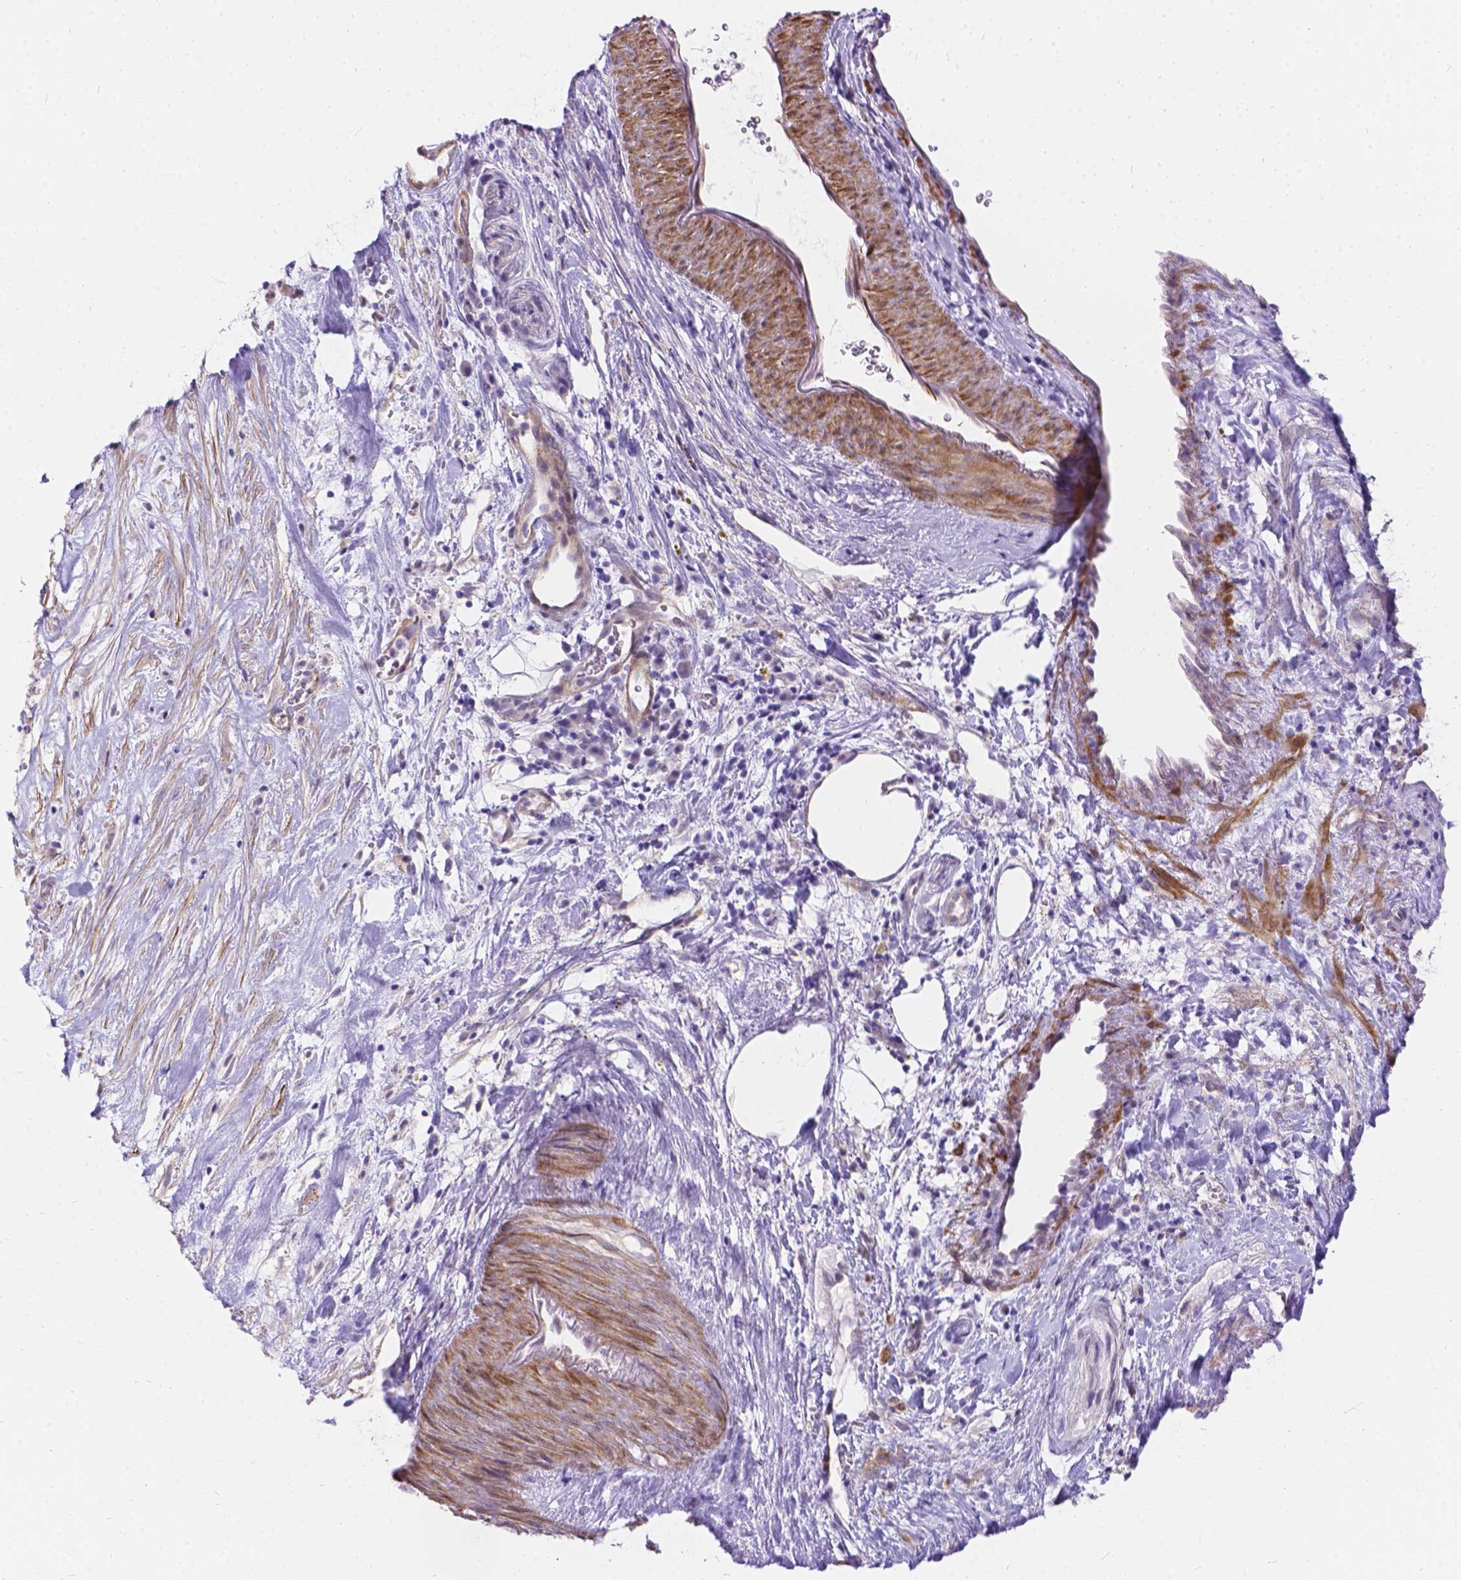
{"staining": {"intensity": "moderate", "quantity": "<25%", "location": "cytoplasmic/membranous"}, "tissue": "pancreatic cancer", "cell_type": "Tumor cells", "image_type": "cancer", "snomed": [{"axis": "morphology", "description": "Adenocarcinoma, NOS"}, {"axis": "topography", "description": "Pancreas"}], "caption": "Moderate cytoplasmic/membranous expression is identified in about <25% of tumor cells in pancreatic adenocarcinoma.", "gene": "PALS1", "patient": {"sex": "male", "age": 44}}